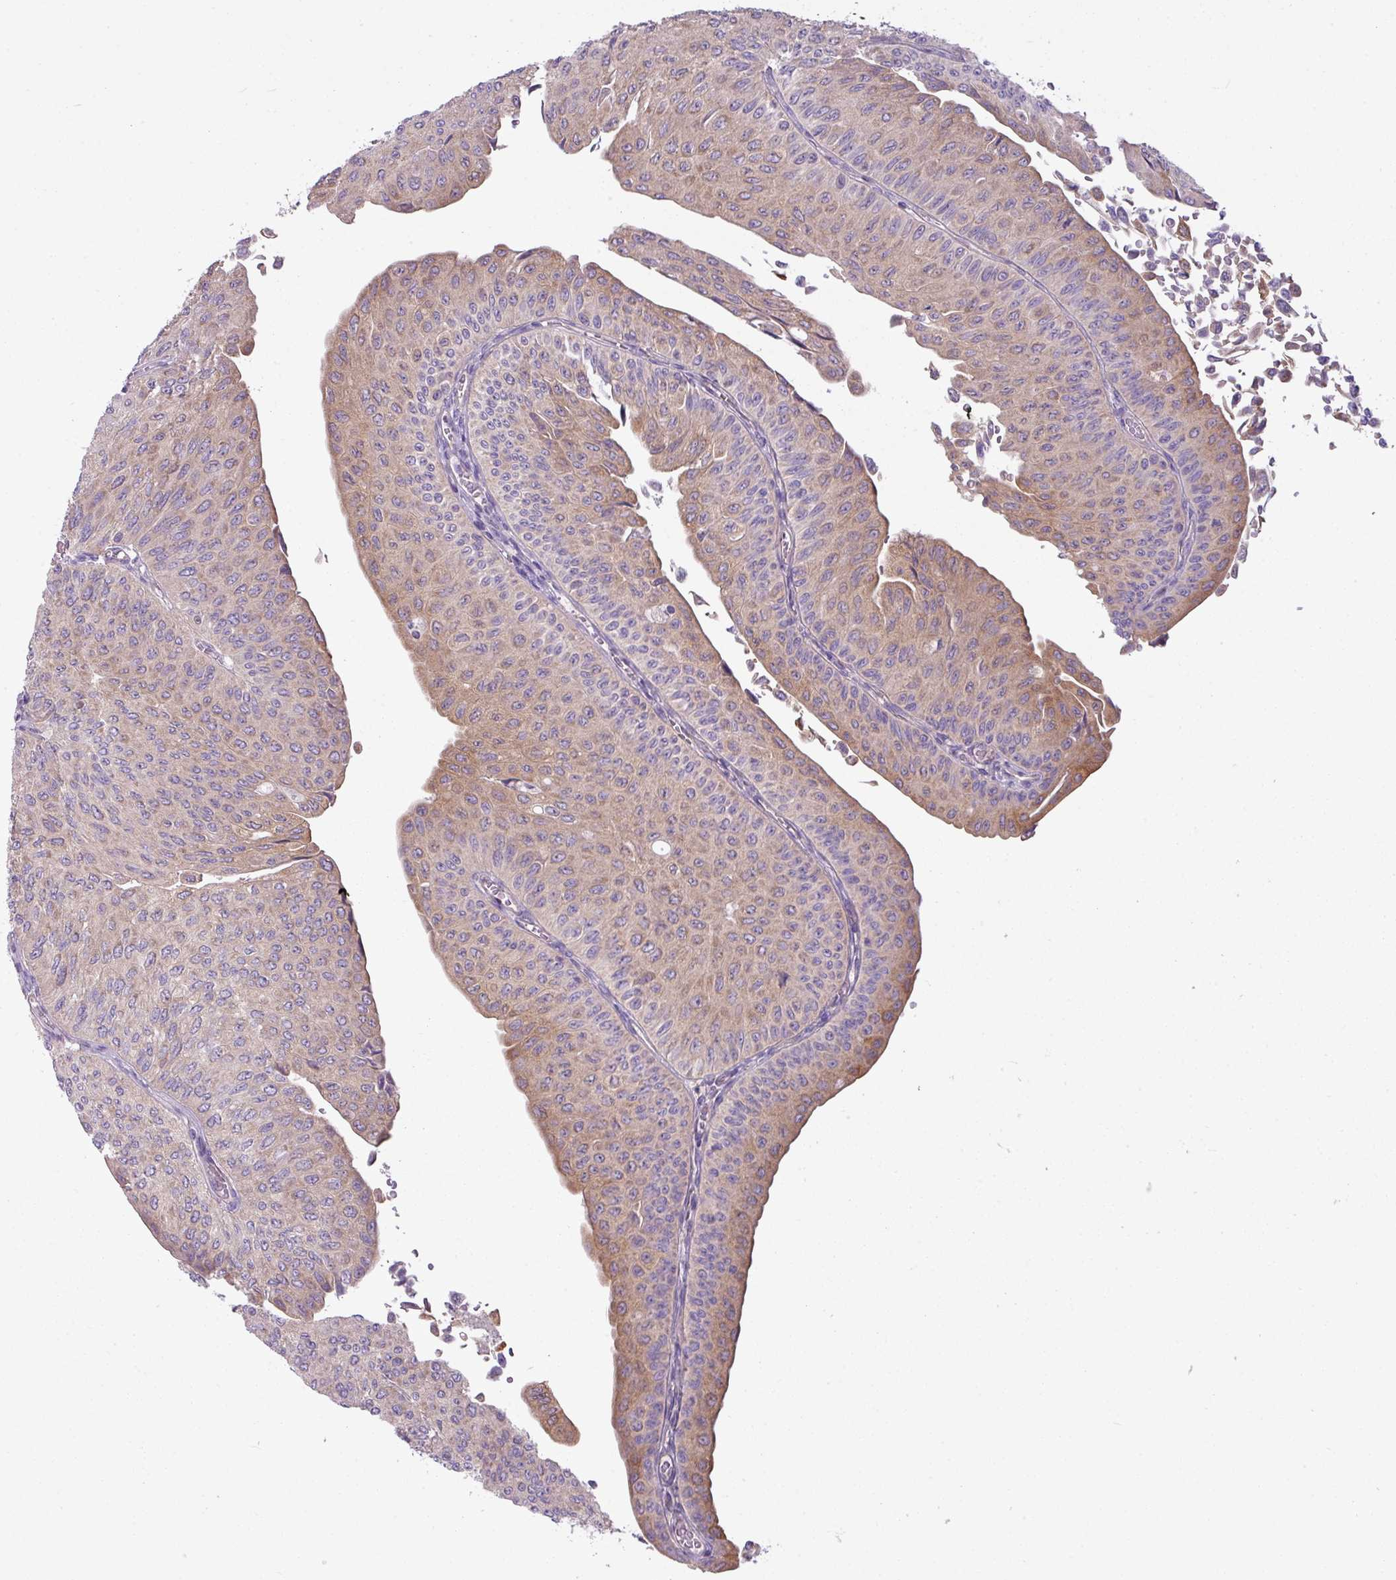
{"staining": {"intensity": "weak", "quantity": "25%-75%", "location": "cytoplasmic/membranous"}, "tissue": "urothelial cancer", "cell_type": "Tumor cells", "image_type": "cancer", "snomed": [{"axis": "morphology", "description": "Urothelial carcinoma, NOS"}, {"axis": "topography", "description": "Urinary bladder"}], "caption": "A micrograph of transitional cell carcinoma stained for a protein displays weak cytoplasmic/membranous brown staining in tumor cells.", "gene": "CAMK2B", "patient": {"sex": "male", "age": 59}}